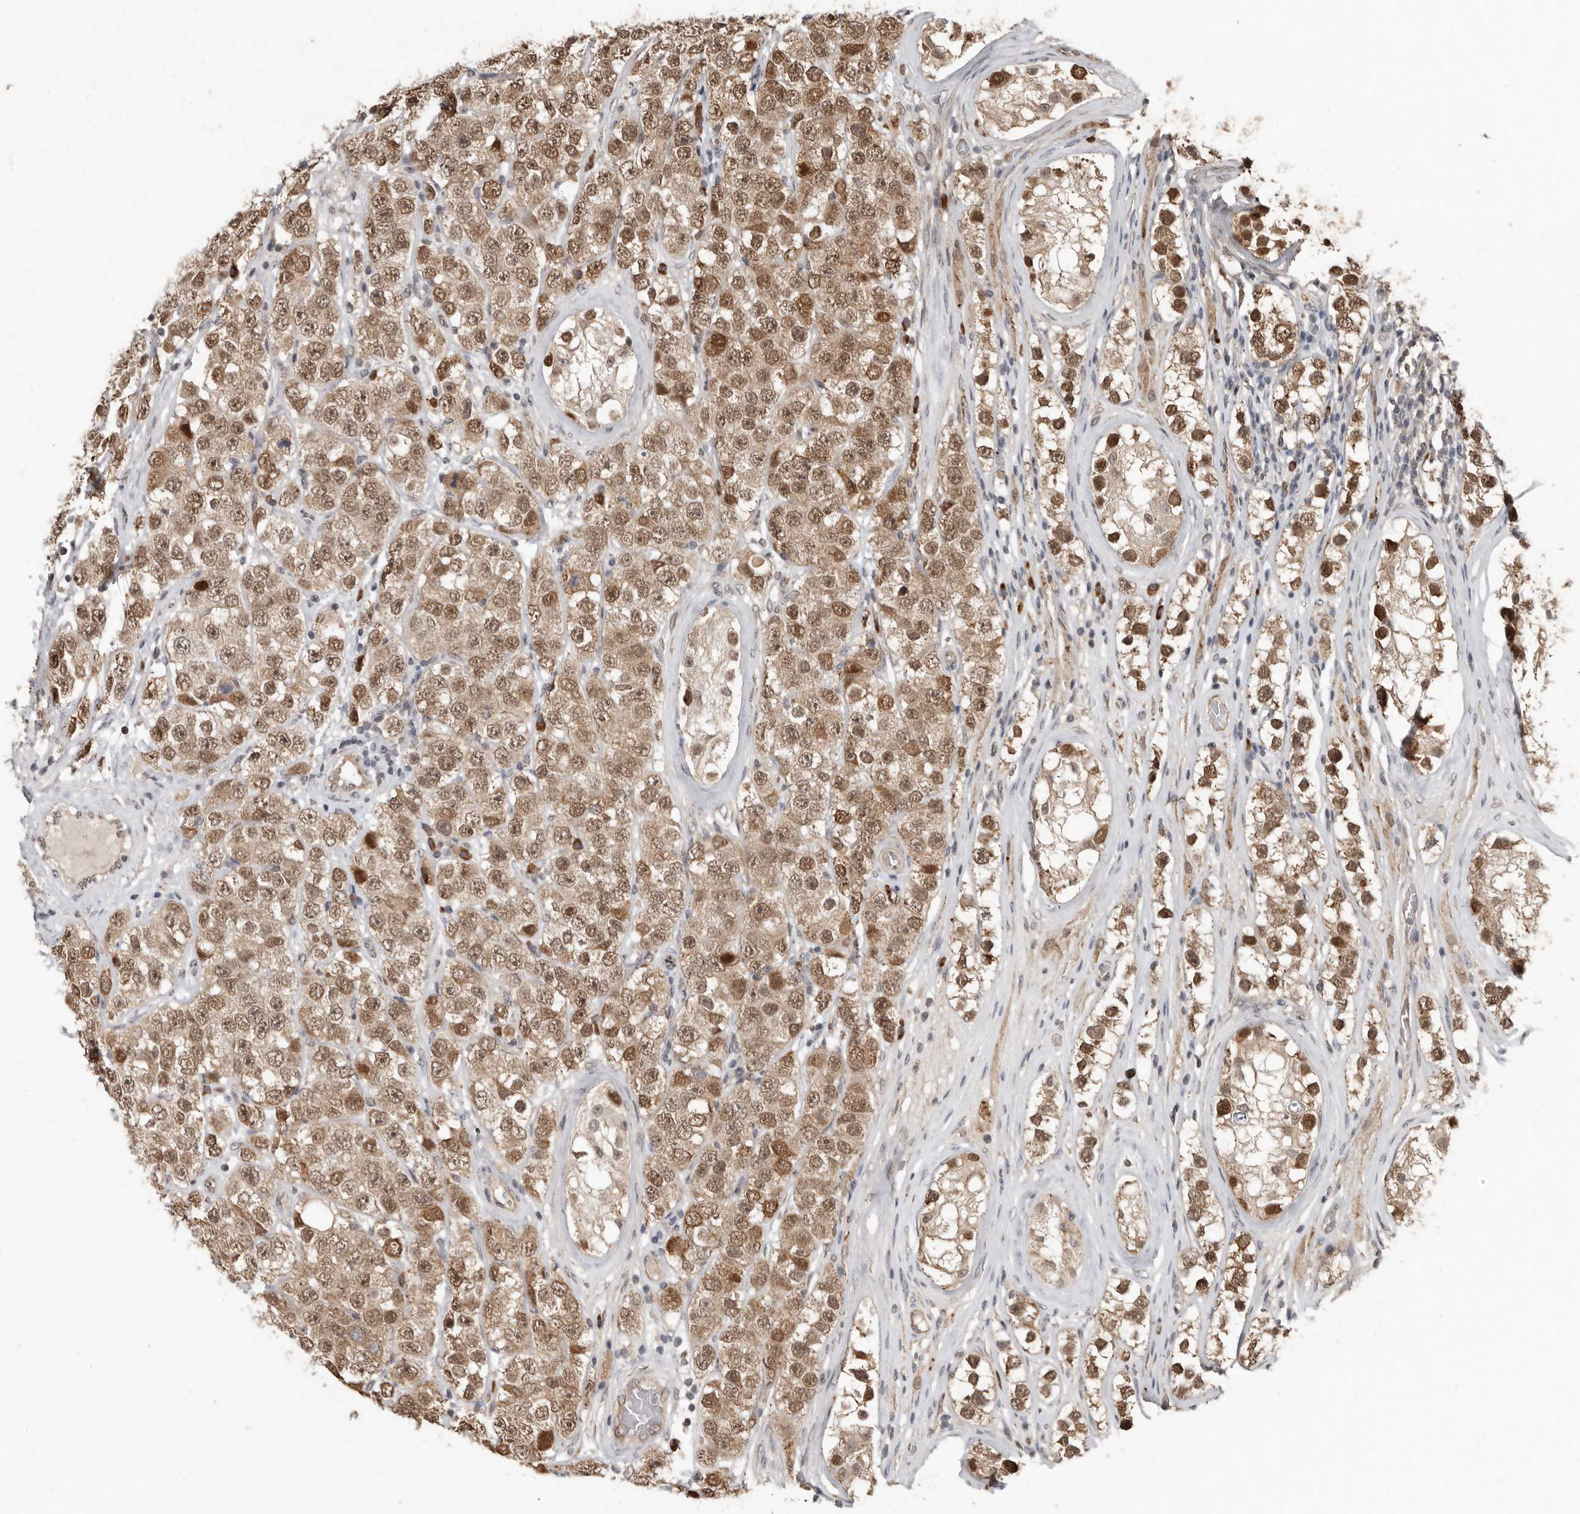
{"staining": {"intensity": "moderate", "quantity": ">75%", "location": "cytoplasmic/membranous,nuclear"}, "tissue": "testis cancer", "cell_type": "Tumor cells", "image_type": "cancer", "snomed": [{"axis": "morphology", "description": "Seminoma, NOS"}, {"axis": "topography", "description": "Testis"}], "caption": "Testis cancer (seminoma) was stained to show a protein in brown. There is medium levels of moderate cytoplasmic/membranous and nuclear expression in about >75% of tumor cells.", "gene": "LRGUK", "patient": {"sex": "male", "age": 28}}